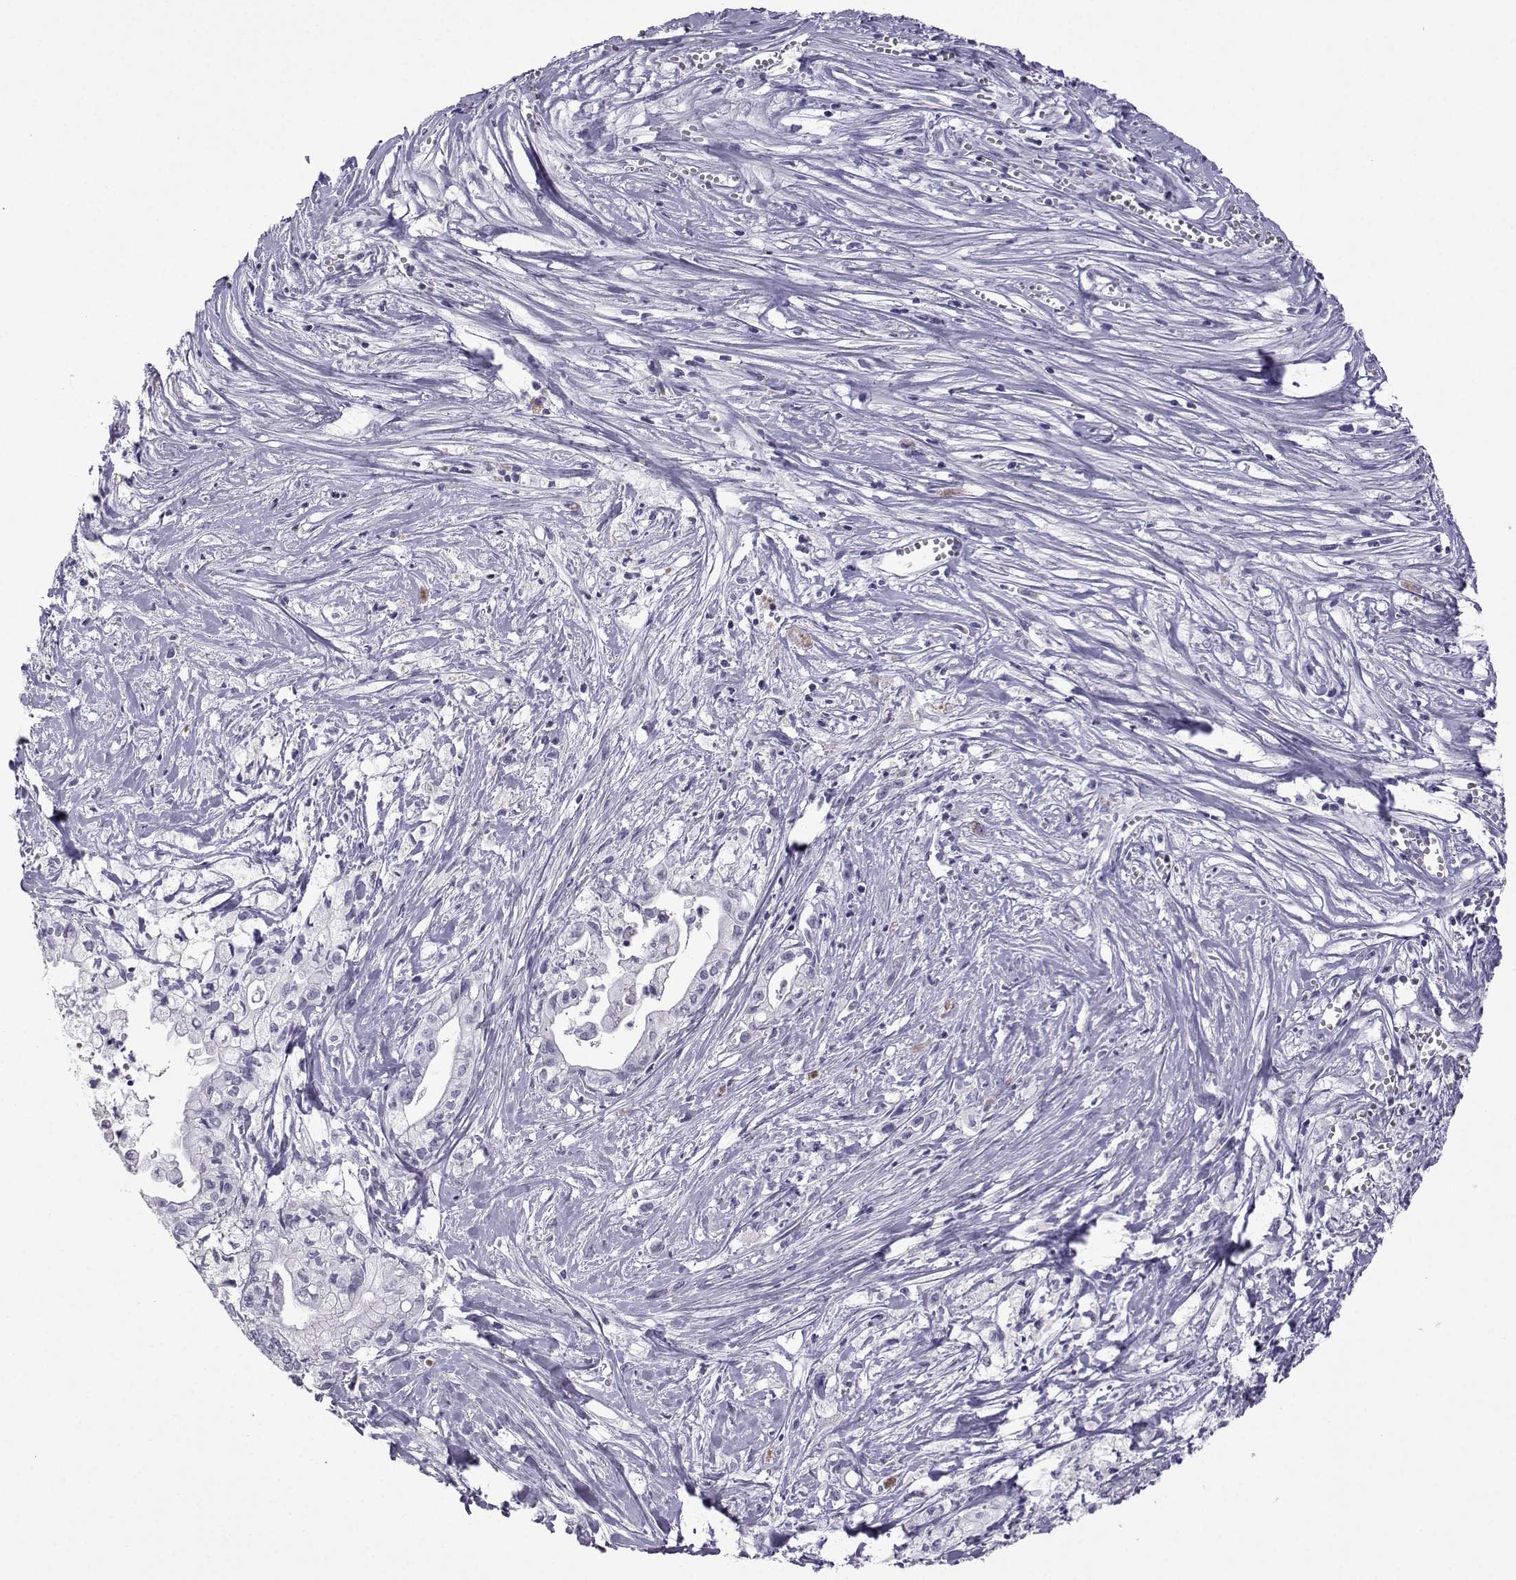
{"staining": {"intensity": "negative", "quantity": "none", "location": "none"}, "tissue": "pancreatic cancer", "cell_type": "Tumor cells", "image_type": "cancer", "snomed": [{"axis": "morphology", "description": "Adenocarcinoma, NOS"}, {"axis": "topography", "description": "Pancreas"}], "caption": "Tumor cells are negative for protein expression in human adenocarcinoma (pancreatic).", "gene": "MRGBP", "patient": {"sex": "male", "age": 71}}